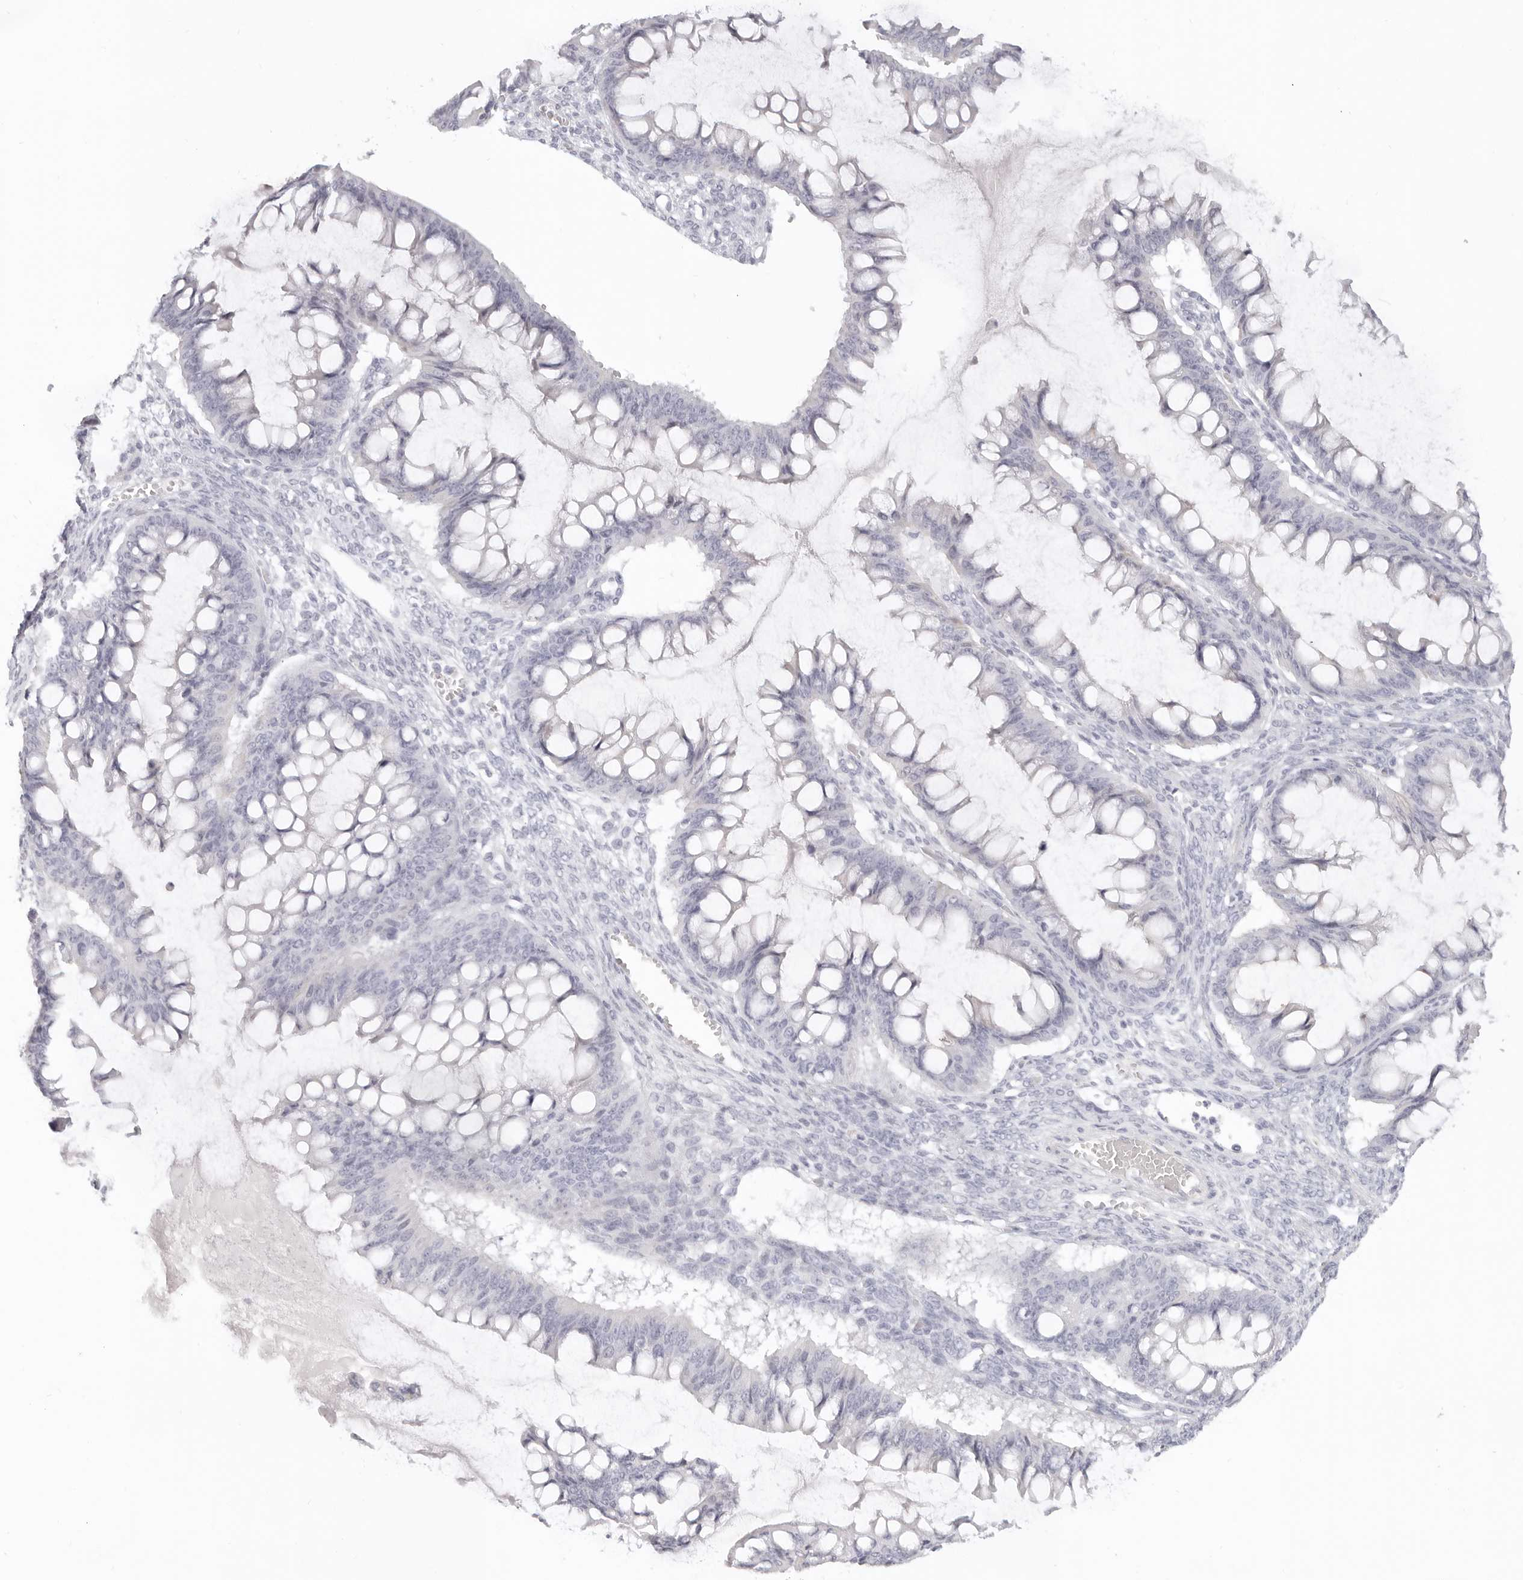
{"staining": {"intensity": "negative", "quantity": "none", "location": "none"}, "tissue": "ovarian cancer", "cell_type": "Tumor cells", "image_type": "cancer", "snomed": [{"axis": "morphology", "description": "Cystadenocarcinoma, mucinous, NOS"}, {"axis": "topography", "description": "Ovary"}], "caption": "DAB (3,3'-diaminobenzidine) immunohistochemical staining of human ovarian cancer displays no significant expression in tumor cells.", "gene": "RXFP1", "patient": {"sex": "female", "age": 73}}